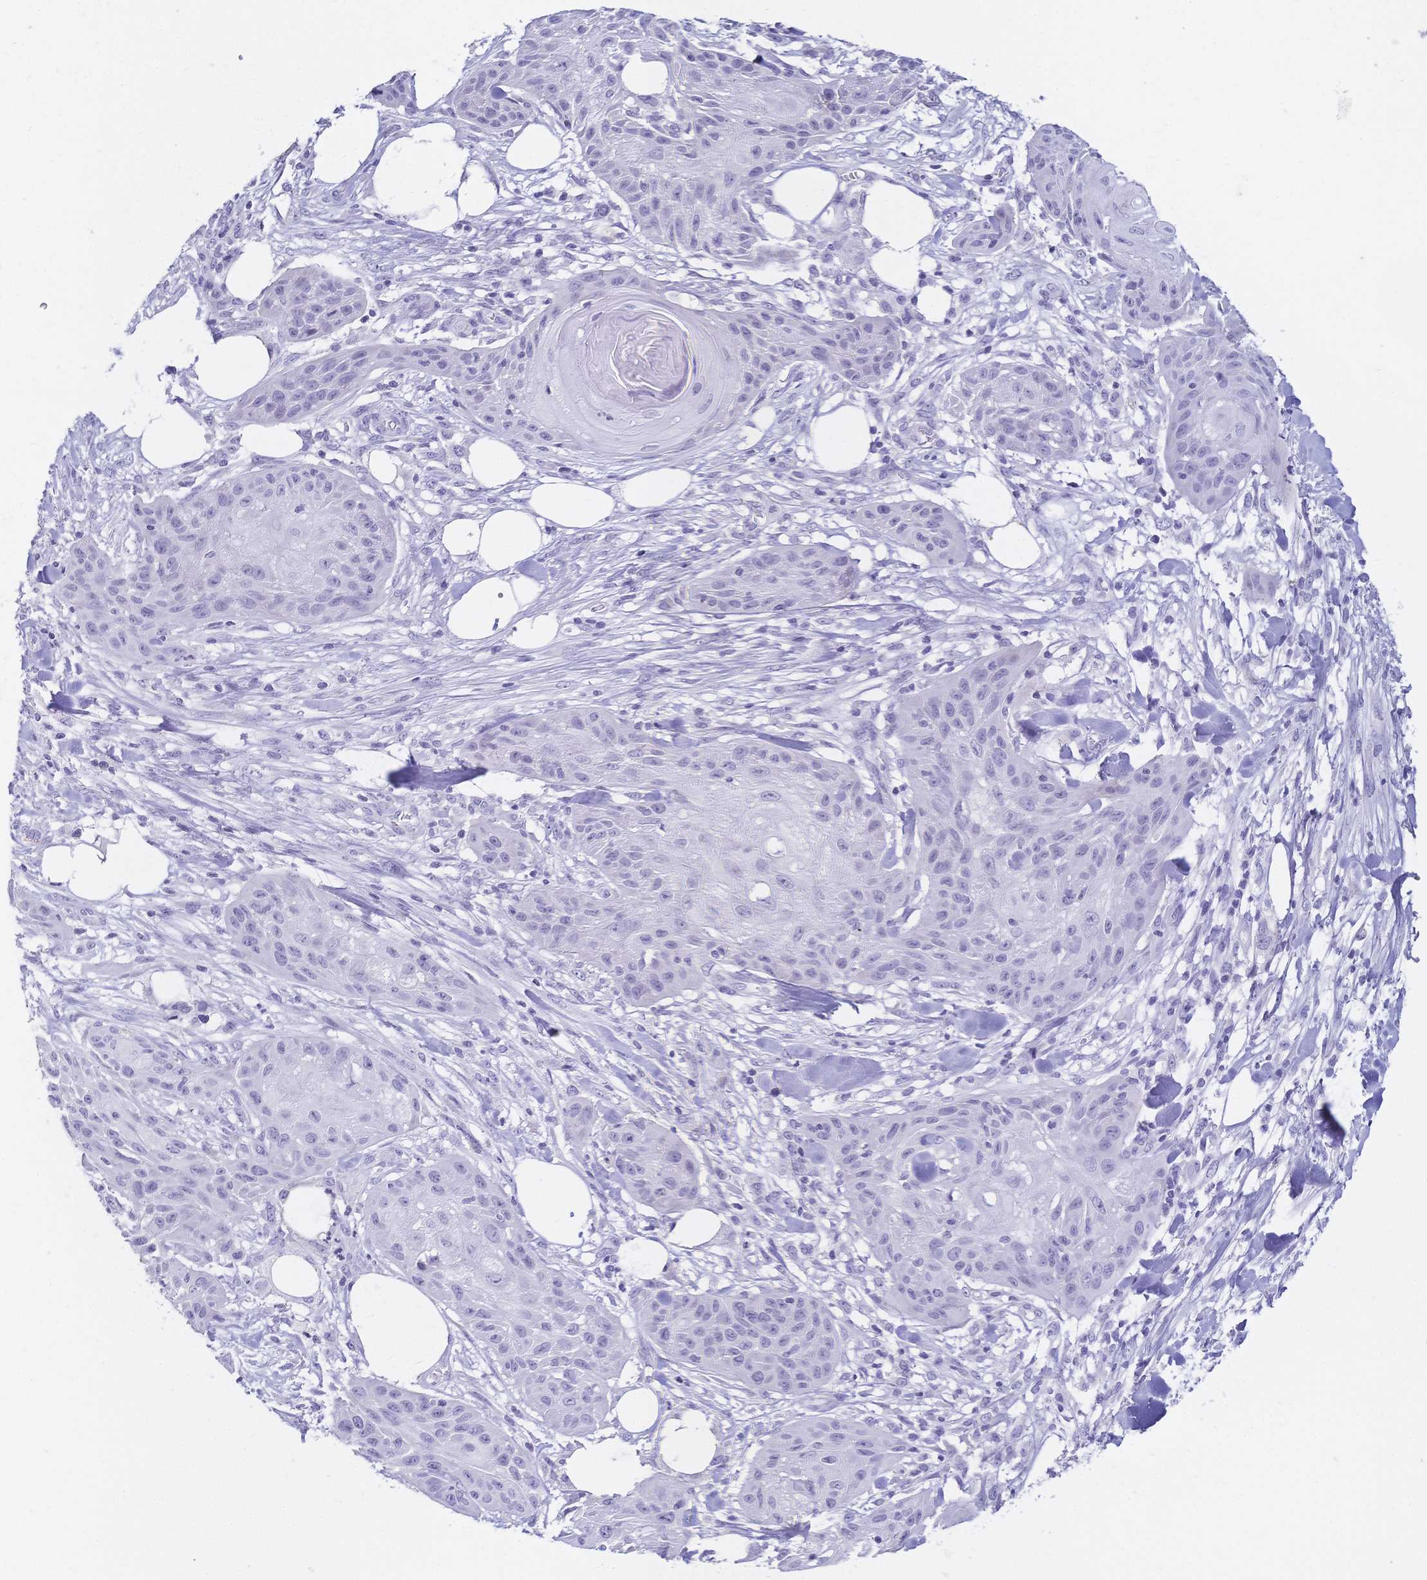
{"staining": {"intensity": "negative", "quantity": "none", "location": "none"}, "tissue": "skin cancer", "cell_type": "Tumor cells", "image_type": "cancer", "snomed": [{"axis": "morphology", "description": "Squamous cell carcinoma, NOS"}, {"axis": "topography", "description": "Skin"}], "caption": "High power microscopy micrograph of an IHC image of skin cancer (squamous cell carcinoma), revealing no significant expression in tumor cells.", "gene": "CR2", "patient": {"sex": "female", "age": 88}}